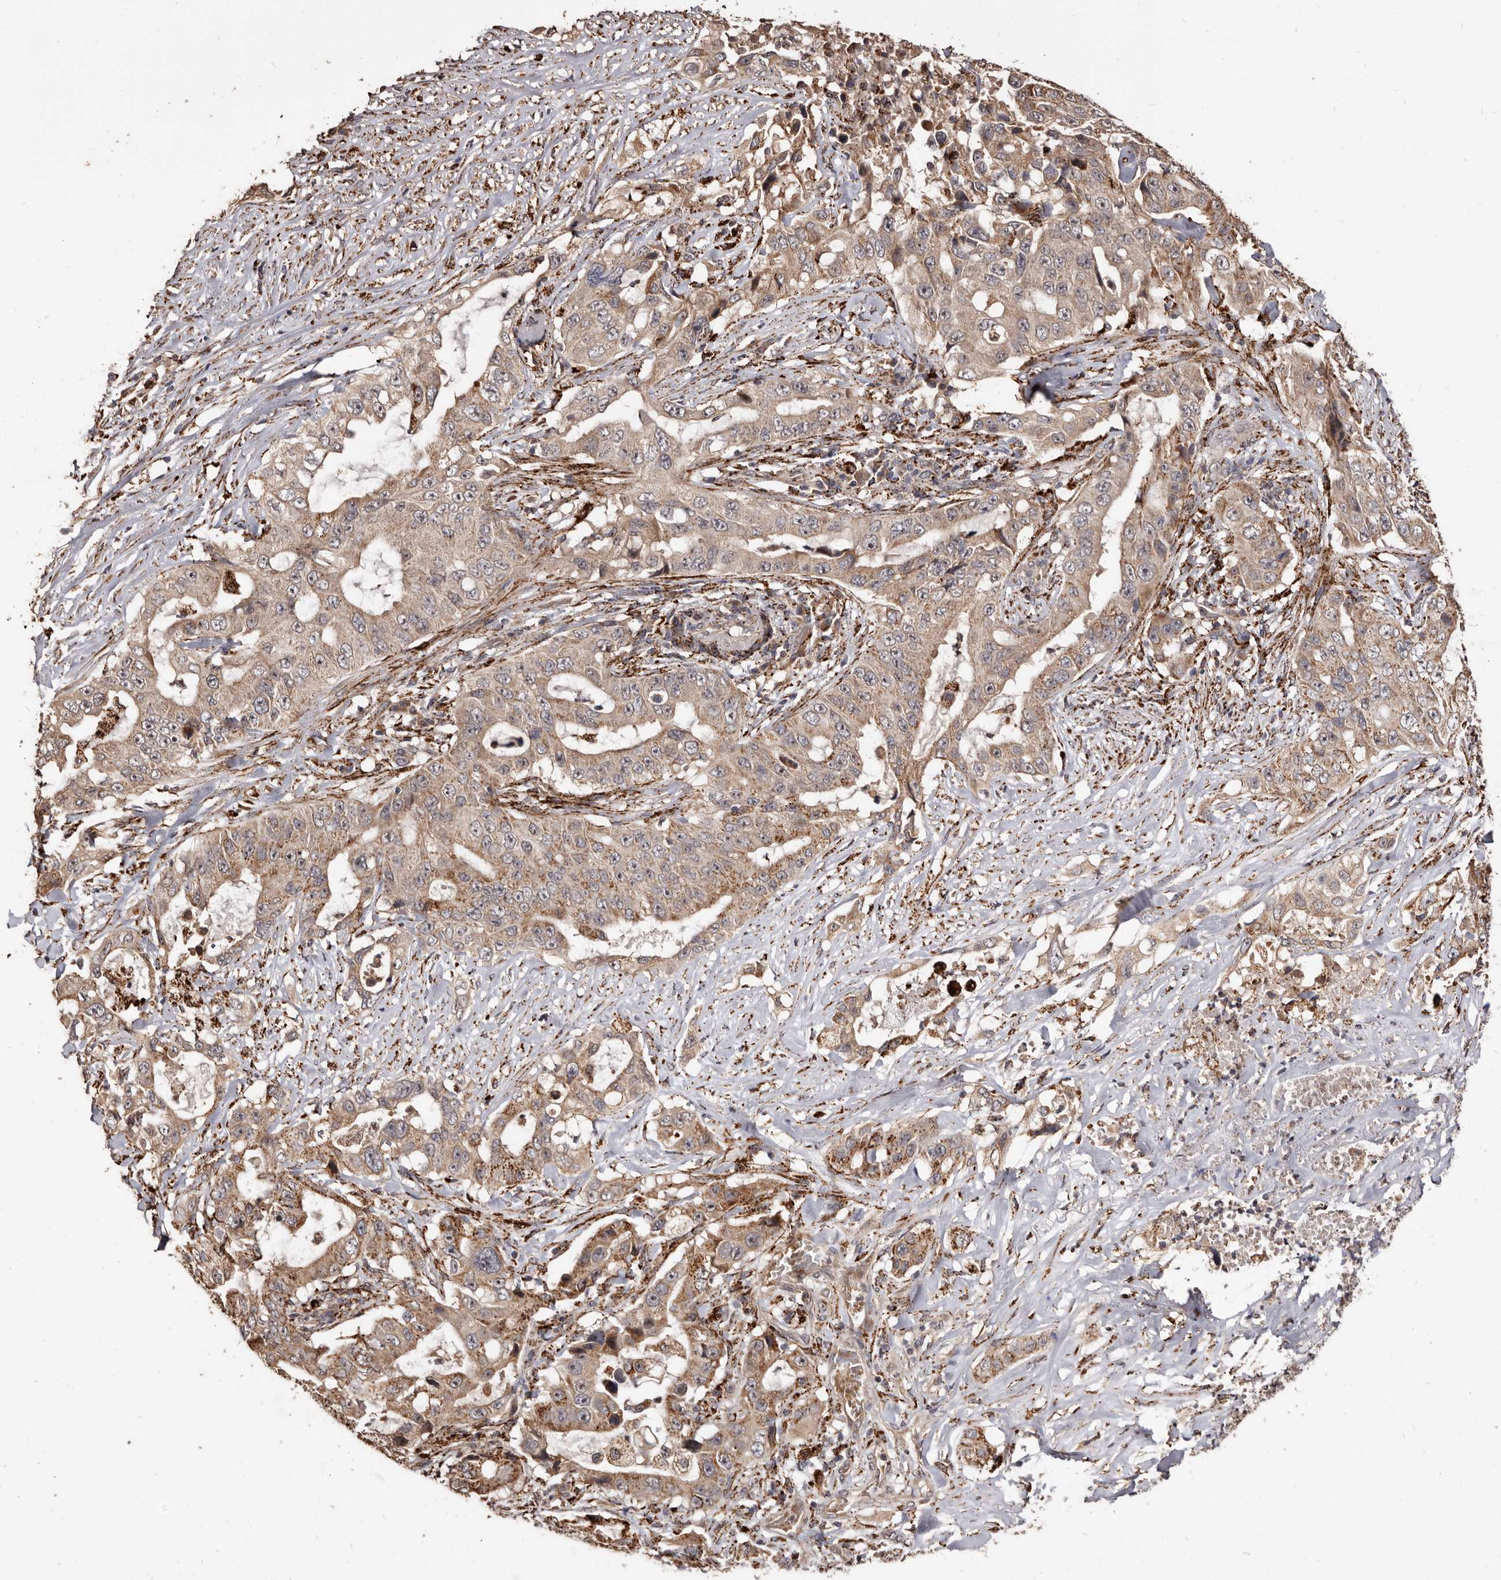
{"staining": {"intensity": "moderate", "quantity": ">75%", "location": "cytoplasmic/membranous"}, "tissue": "lung cancer", "cell_type": "Tumor cells", "image_type": "cancer", "snomed": [{"axis": "morphology", "description": "Adenocarcinoma, NOS"}, {"axis": "topography", "description": "Lung"}], "caption": "Human lung adenocarcinoma stained for a protein (brown) shows moderate cytoplasmic/membranous positive staining in approximately >75% of tumor cells.", "gene": "AKAP7", "patient": {"sex": "female", "age": 51}}